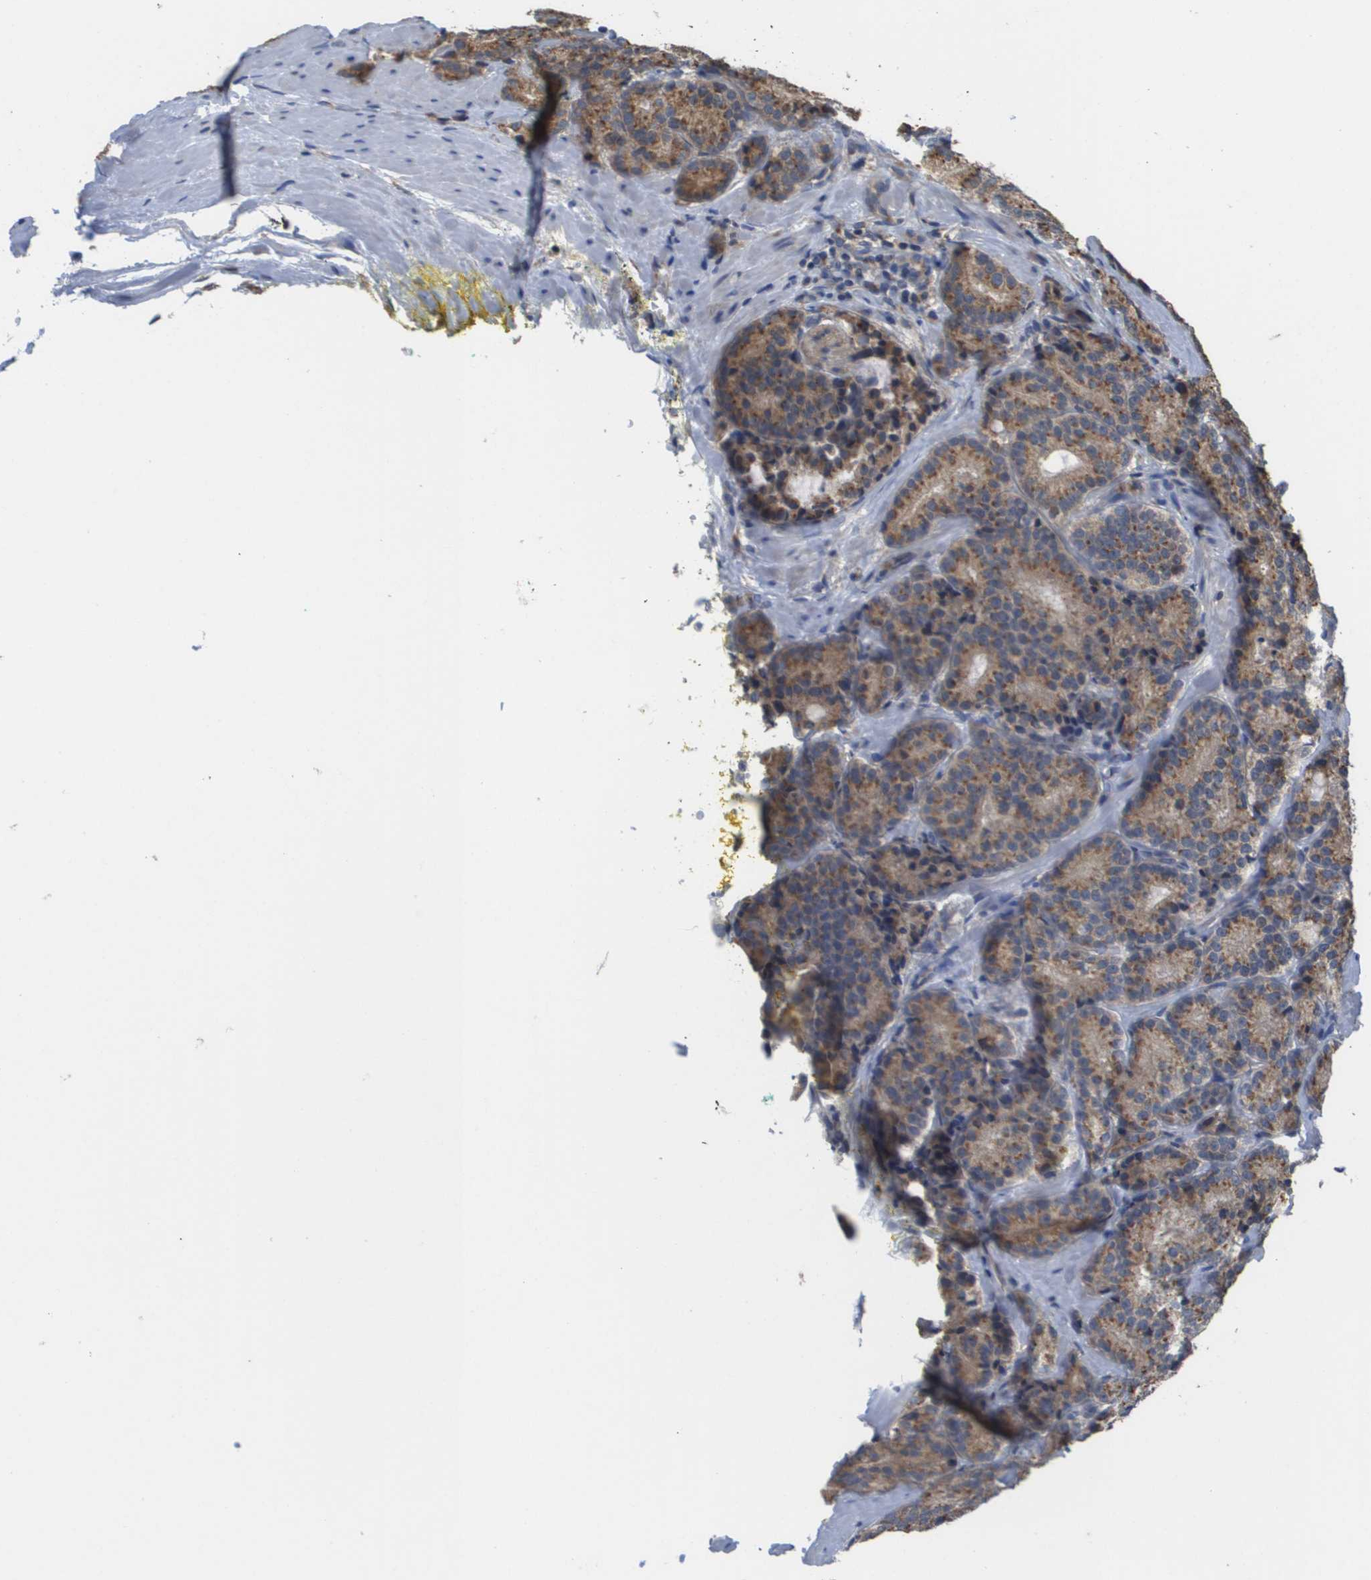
{"staining": {"intensity": "moderate", "quantity": ">75%", "location": "cytoplasmic/membranous"}, "tissue": "prostate cancer", "cell_type": "Tumor cells", "image_type": "cancer", "snomed": [{"axis": "morphology", "description": "Adenocarcinoma, High grade"}, {"axis": "topography", "description": "Prostate"}], "caption": "An image of prostate high-grade adenocarcinoma stained for a protein reveals moderate cytoplasmic/membranous brown staining in tumor cells. (Brightfield microscopy of DAB IHC at high magnification).", "gene": "PCK1", "patient": {"sex": "male", "age": 61}}